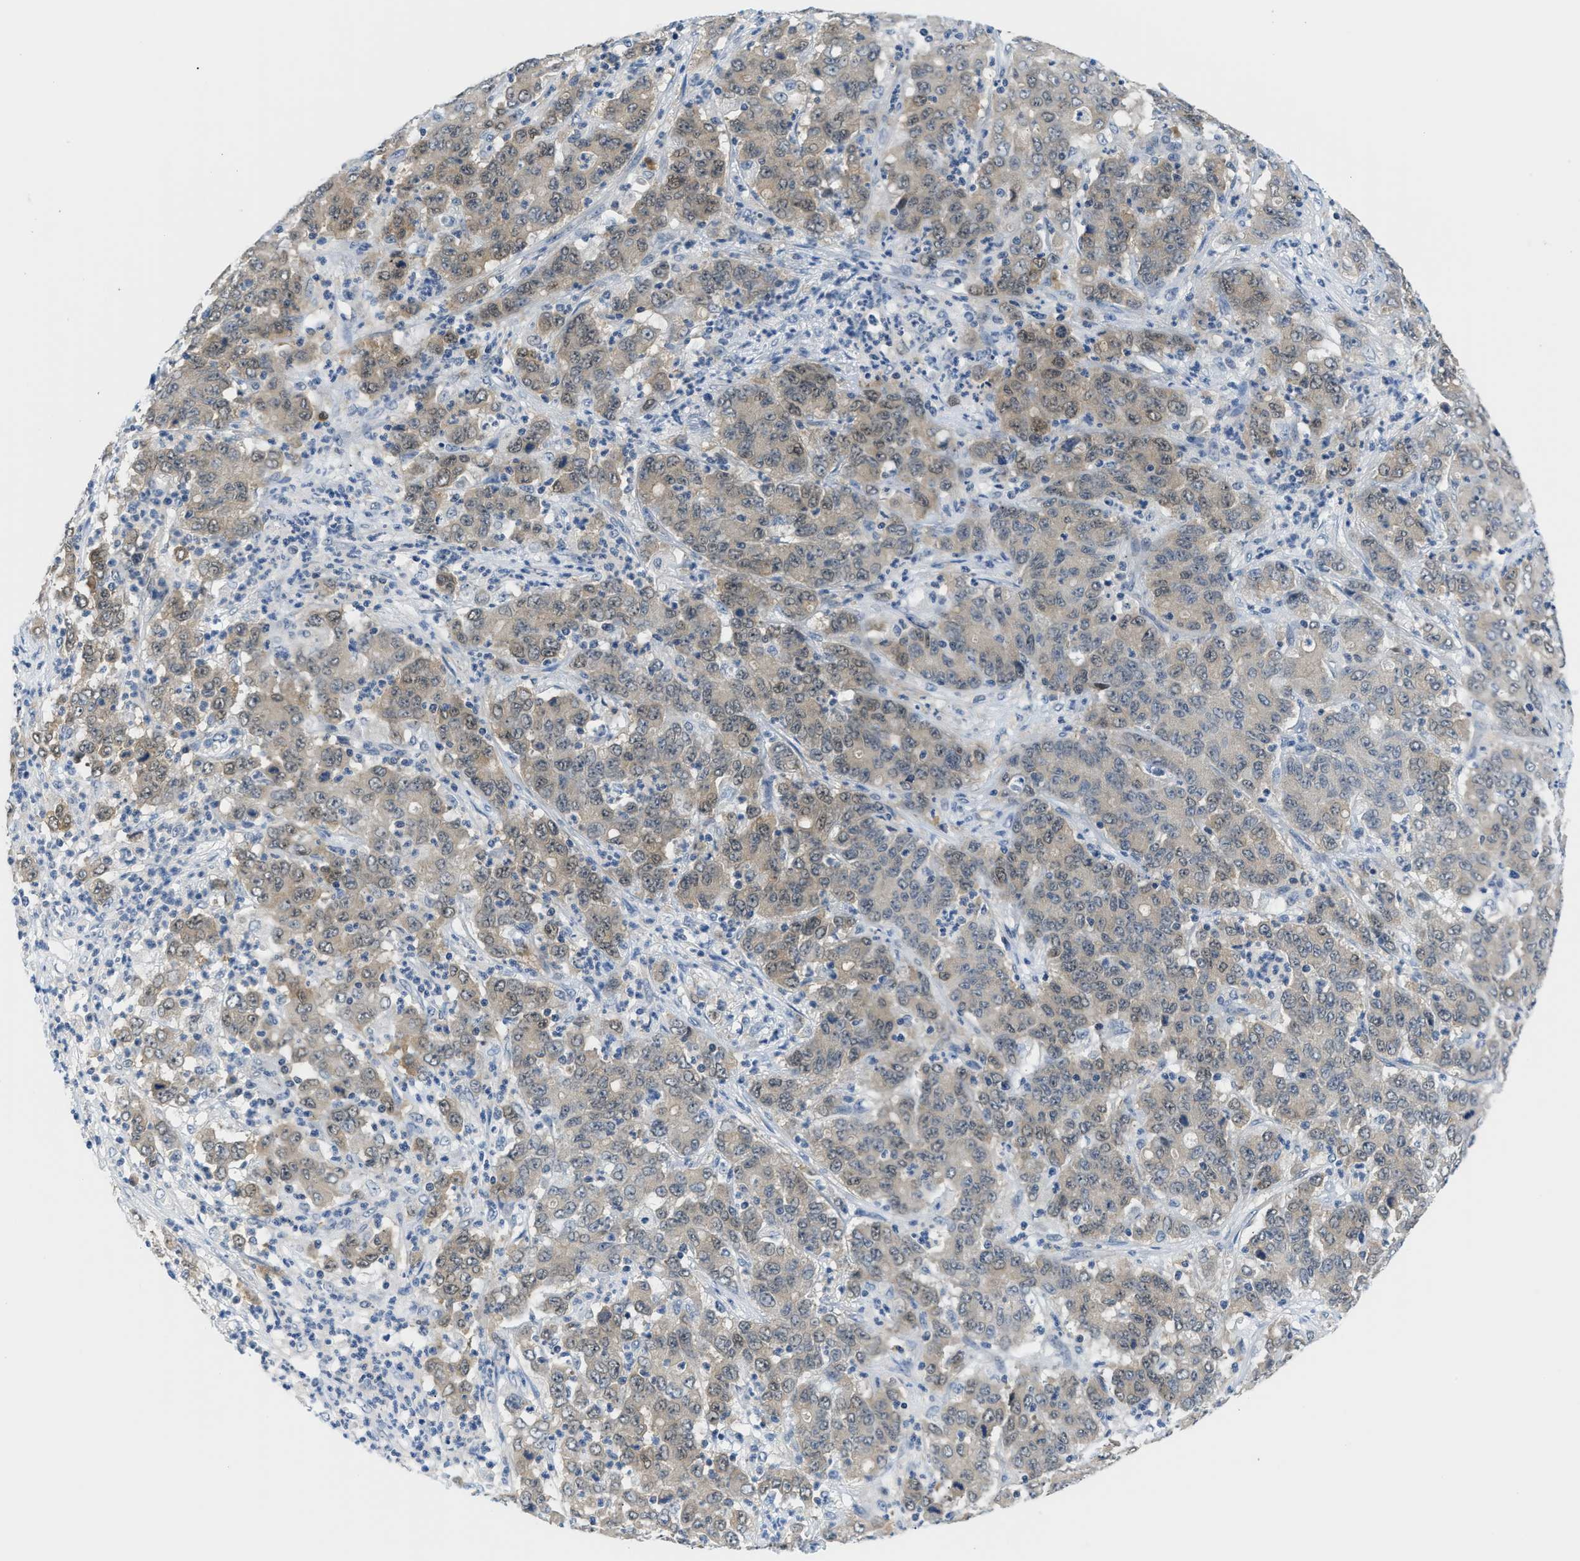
{"staining": {"intensity": "weak", "quantity": "25%-75%", "location": "cytoplasmic/membranous,nuclear"}, "tissue": "stomach cancer", "cell_type": "Tumor cells", "image_type": "cancer", "snomed": [{"axis": "morphology", "description": "Adenocarcinoma, NOS"}, {"axis": "topography", "description": "Stomach, lower"}], "caption": "Immunohistochemistry (IHC) staining of stomach cancer, which displays low levels of weak cytoplasmic/membranous and nuclear positivity in approximately 25%-75% of tumor cells indicating weak cytoplasmic/membranous and nuclear protein positivity. The staining was performed using DAB (3,3'-diaminobenzidine) (brown) for protein detection and nuclei were counterstained in hematoxylin (blue).", "gene": "PSAT1", "patient": {"sex": "female", "age": 71}}